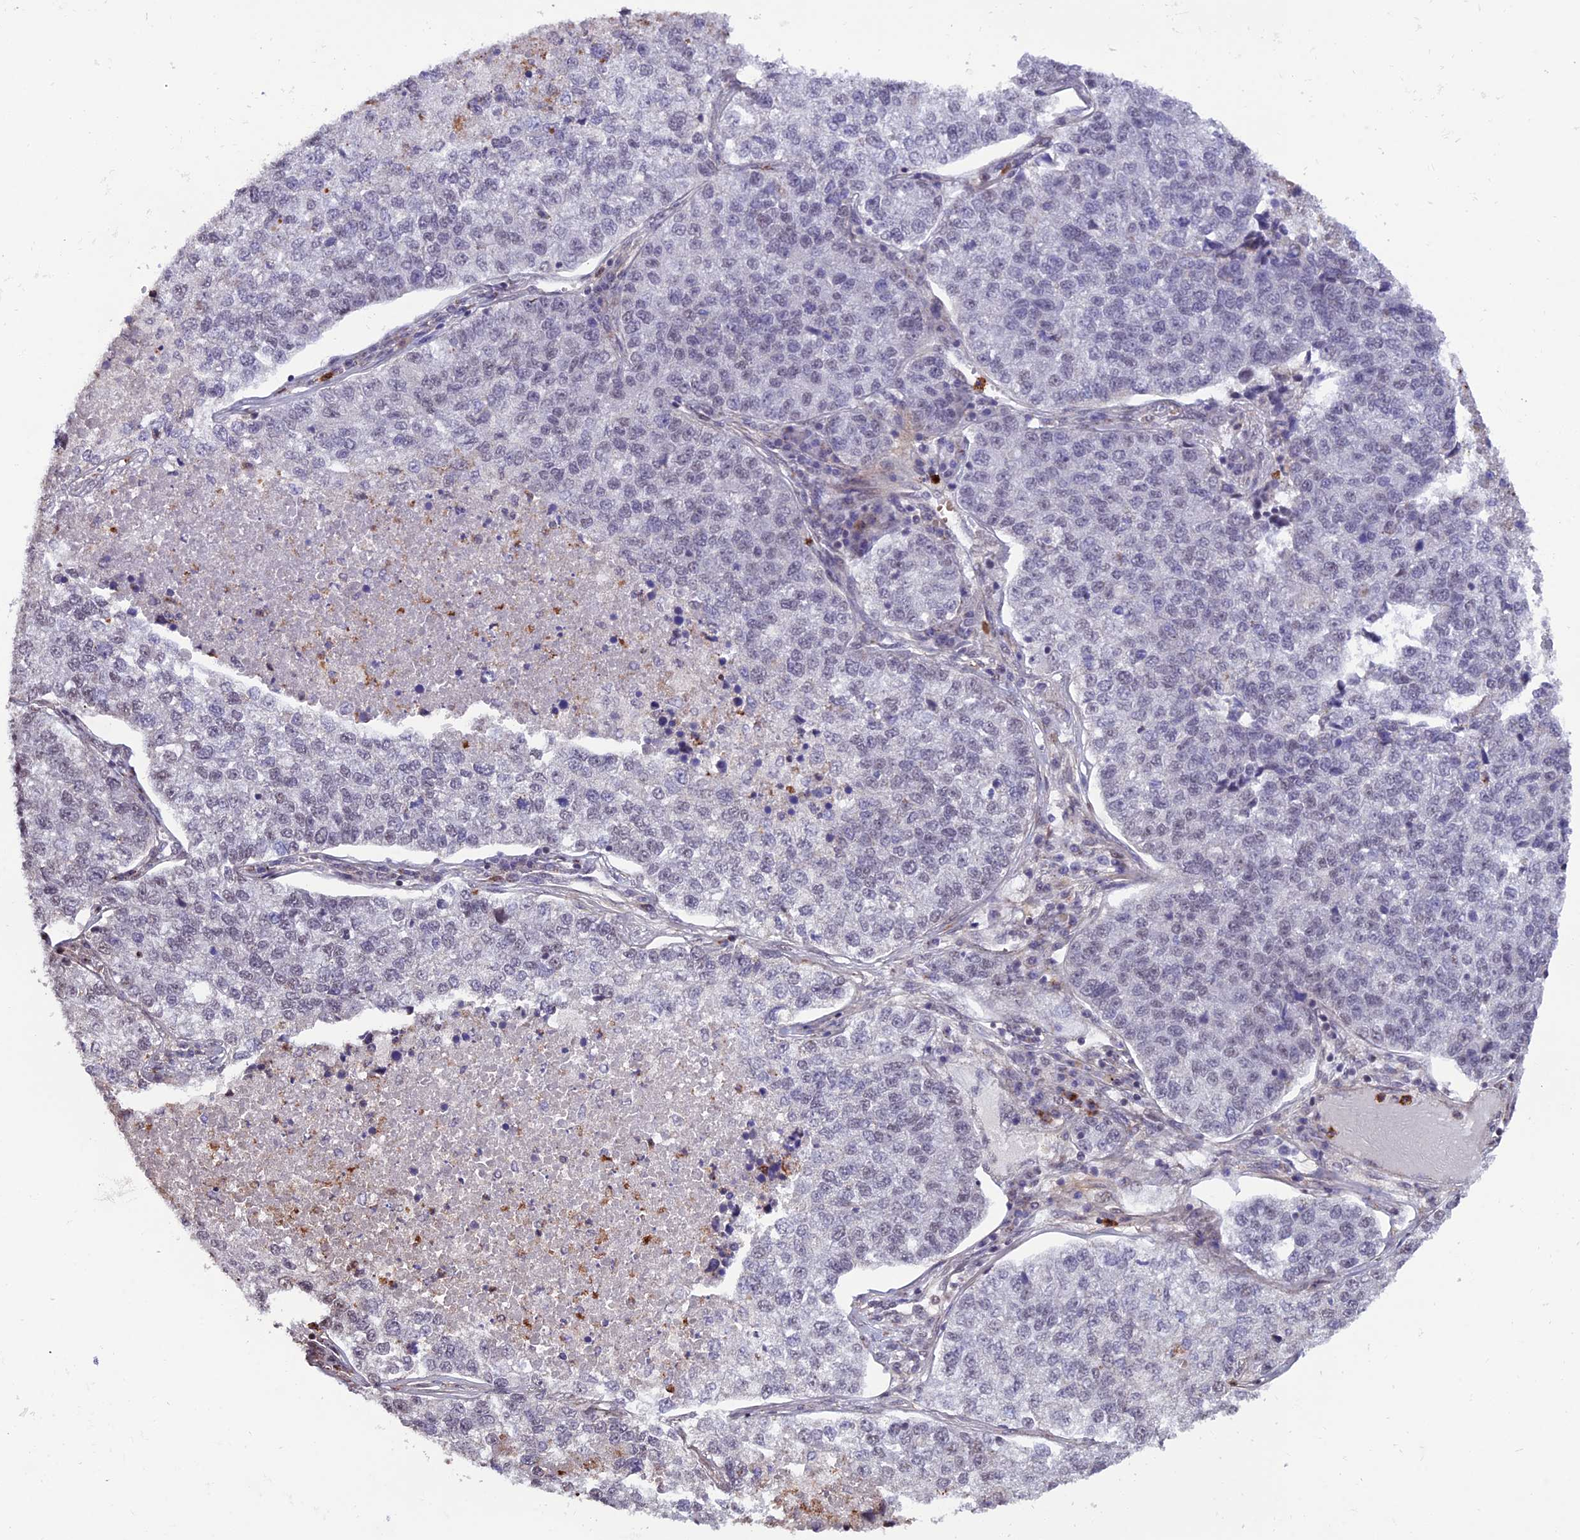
{"staining": {"intensity": "negative", "quantity": "none", "location": "none"}, "tissue": "lung cancer", "cell_type": "Tumor cells", "image_type": "cancer", "snomed": [{"axis": "morphology", "description": "Adenocarcinoma, NOS"}, {"axis": "topography", "description": "Lung"}], "caption": "High magnification brightfield microscopy of lung adenocarcinoma stained with DAB (3,3'-diaminobenzidine) (brown) and counterstained with hematoxylin (blue): tumor cells show no significant staining.", "gene": "COL6A6", "patient": {"sex": "male", "age": 49}}